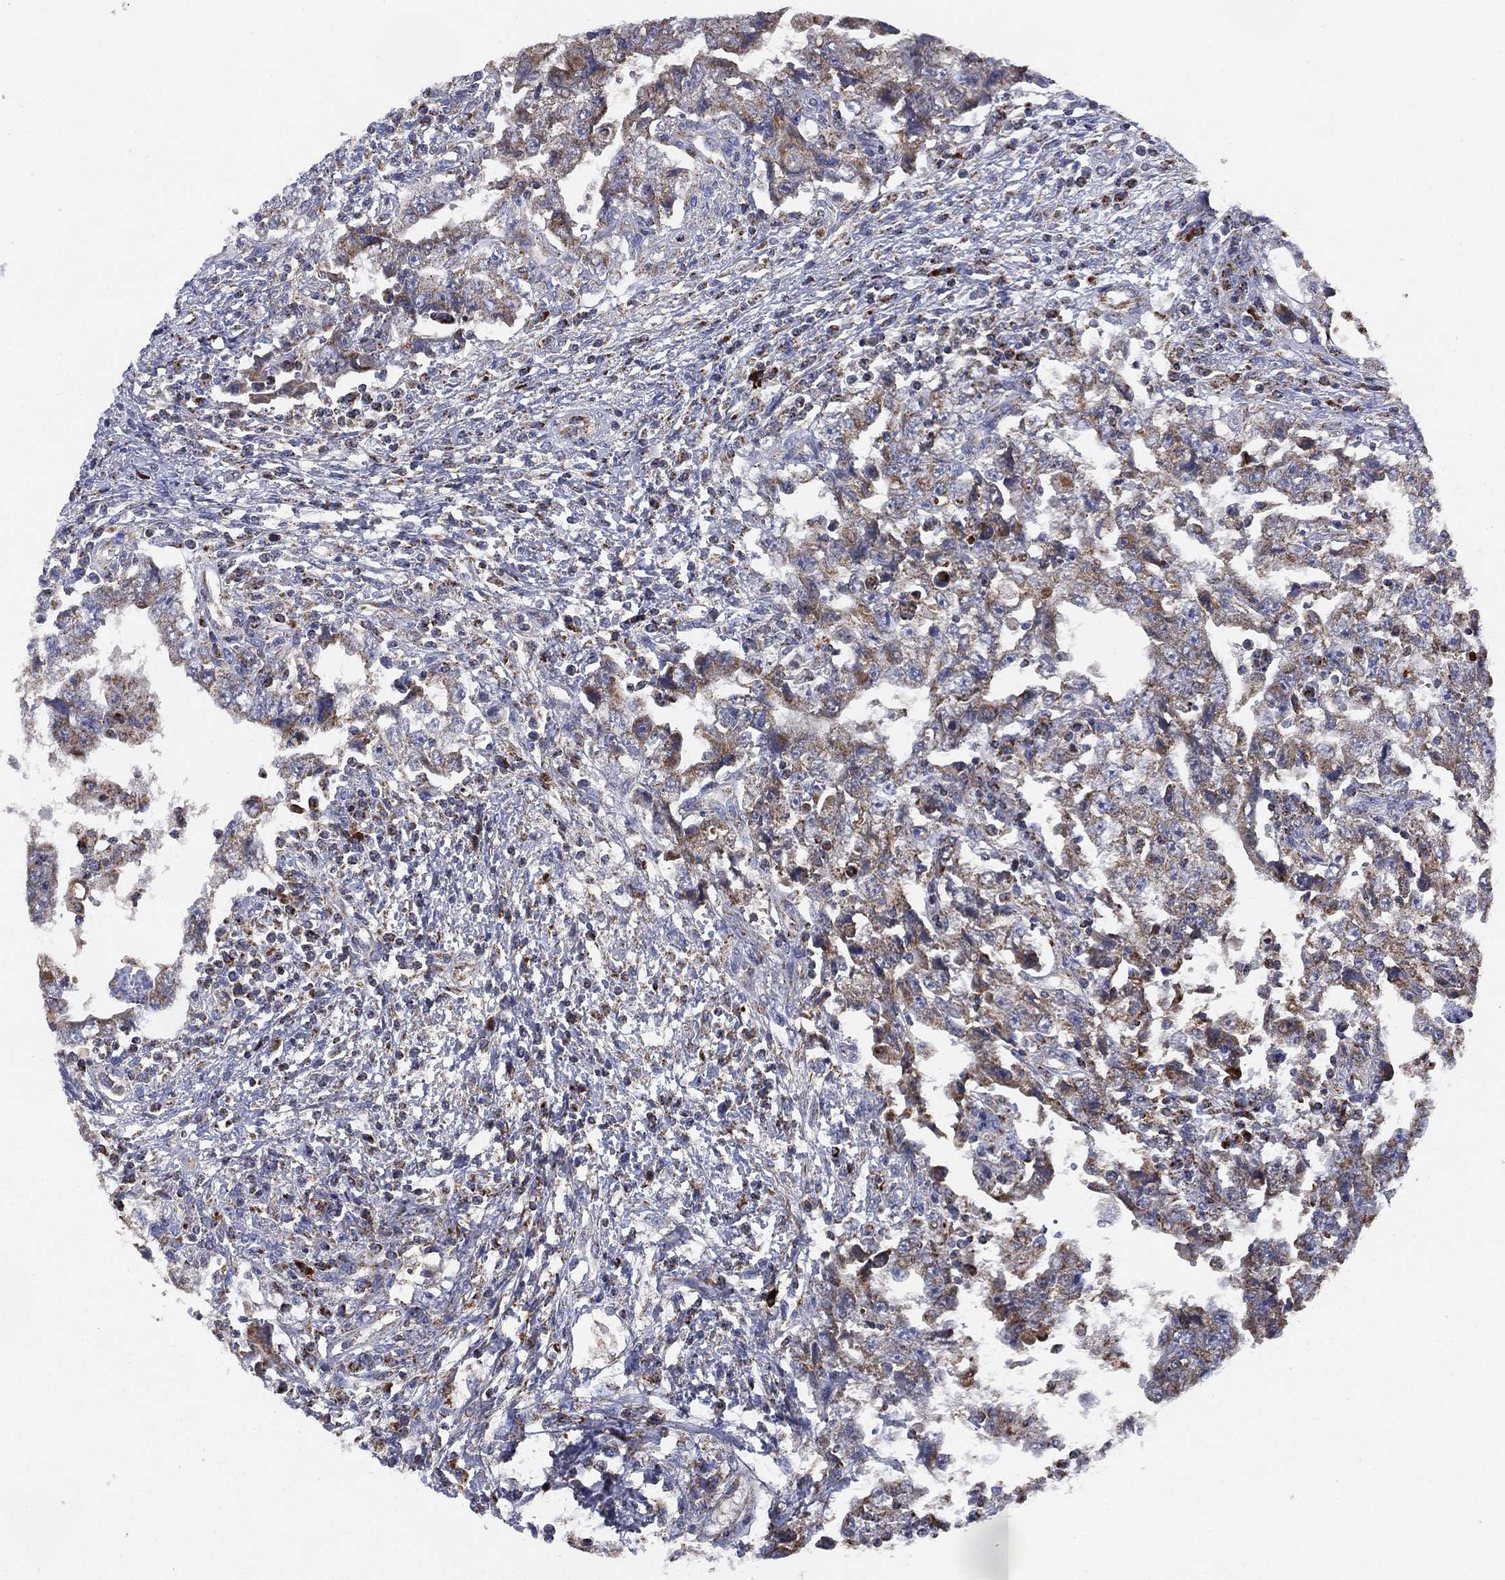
{"staining": {"intensity": "weak", "quantity": ">75%", "location": "cytoplasmic/membranous"}, "tissue": "testis cancer", "cell_type": "Tumor cells", "image_type": "cancer", "snomed": [{"axis": "morphology", "description": "Carcinoma, Embryonal, NOS"}, {"axis": "topography", "description": "Testis"}], "caption": "IHC histopathology image of human testis cancer stained for a protein (brown), which exhibits low levels of weak cytoplasmic/membranous expression in approximately >75% of tumor cells.", "gene": "PPP2R5A", "patient": {"sex": "male", "age": 26}}